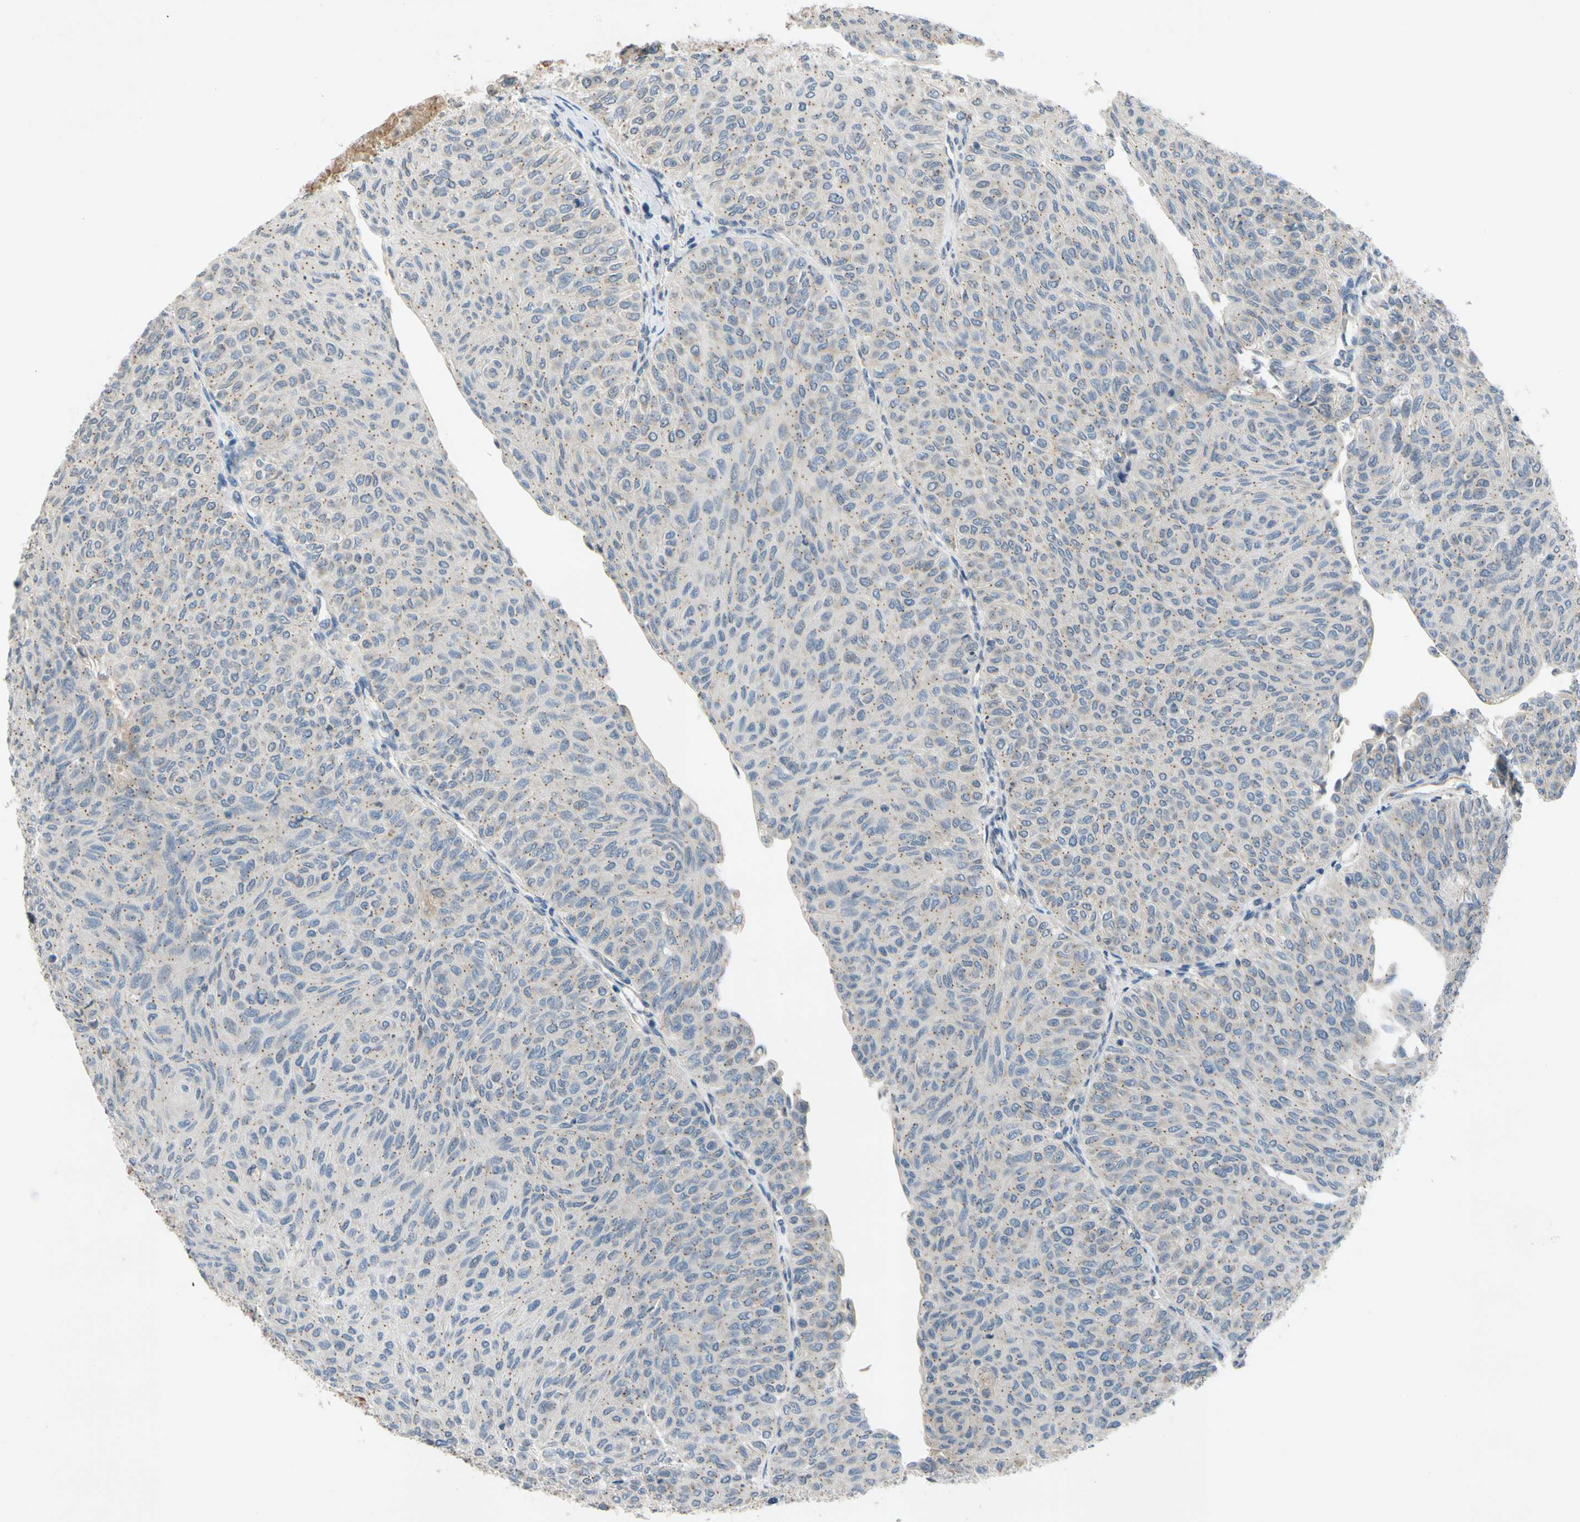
{"staining": {"intensity": "weak", "quantity": ">75%", "location": "cytoplasmic/membranous"}, "tissue": "urothelial cancer", "cell_type": "Tumor cells", "image_type": "cancer", "snomed": [{"axis": "morphology", "description": "Urothelial carcinoma, Low grade"}, {"axis": "topography", "description": "Urinary bladder"}], "caption": "The histopathology image reveals a brown stain indicating the presence of a protein in the cytoplasmic/membranous of tumor cells in low-grade urothelial carcinoma.", "gene": "ADD2", "patient": {"sex": "male", "age": 78}}